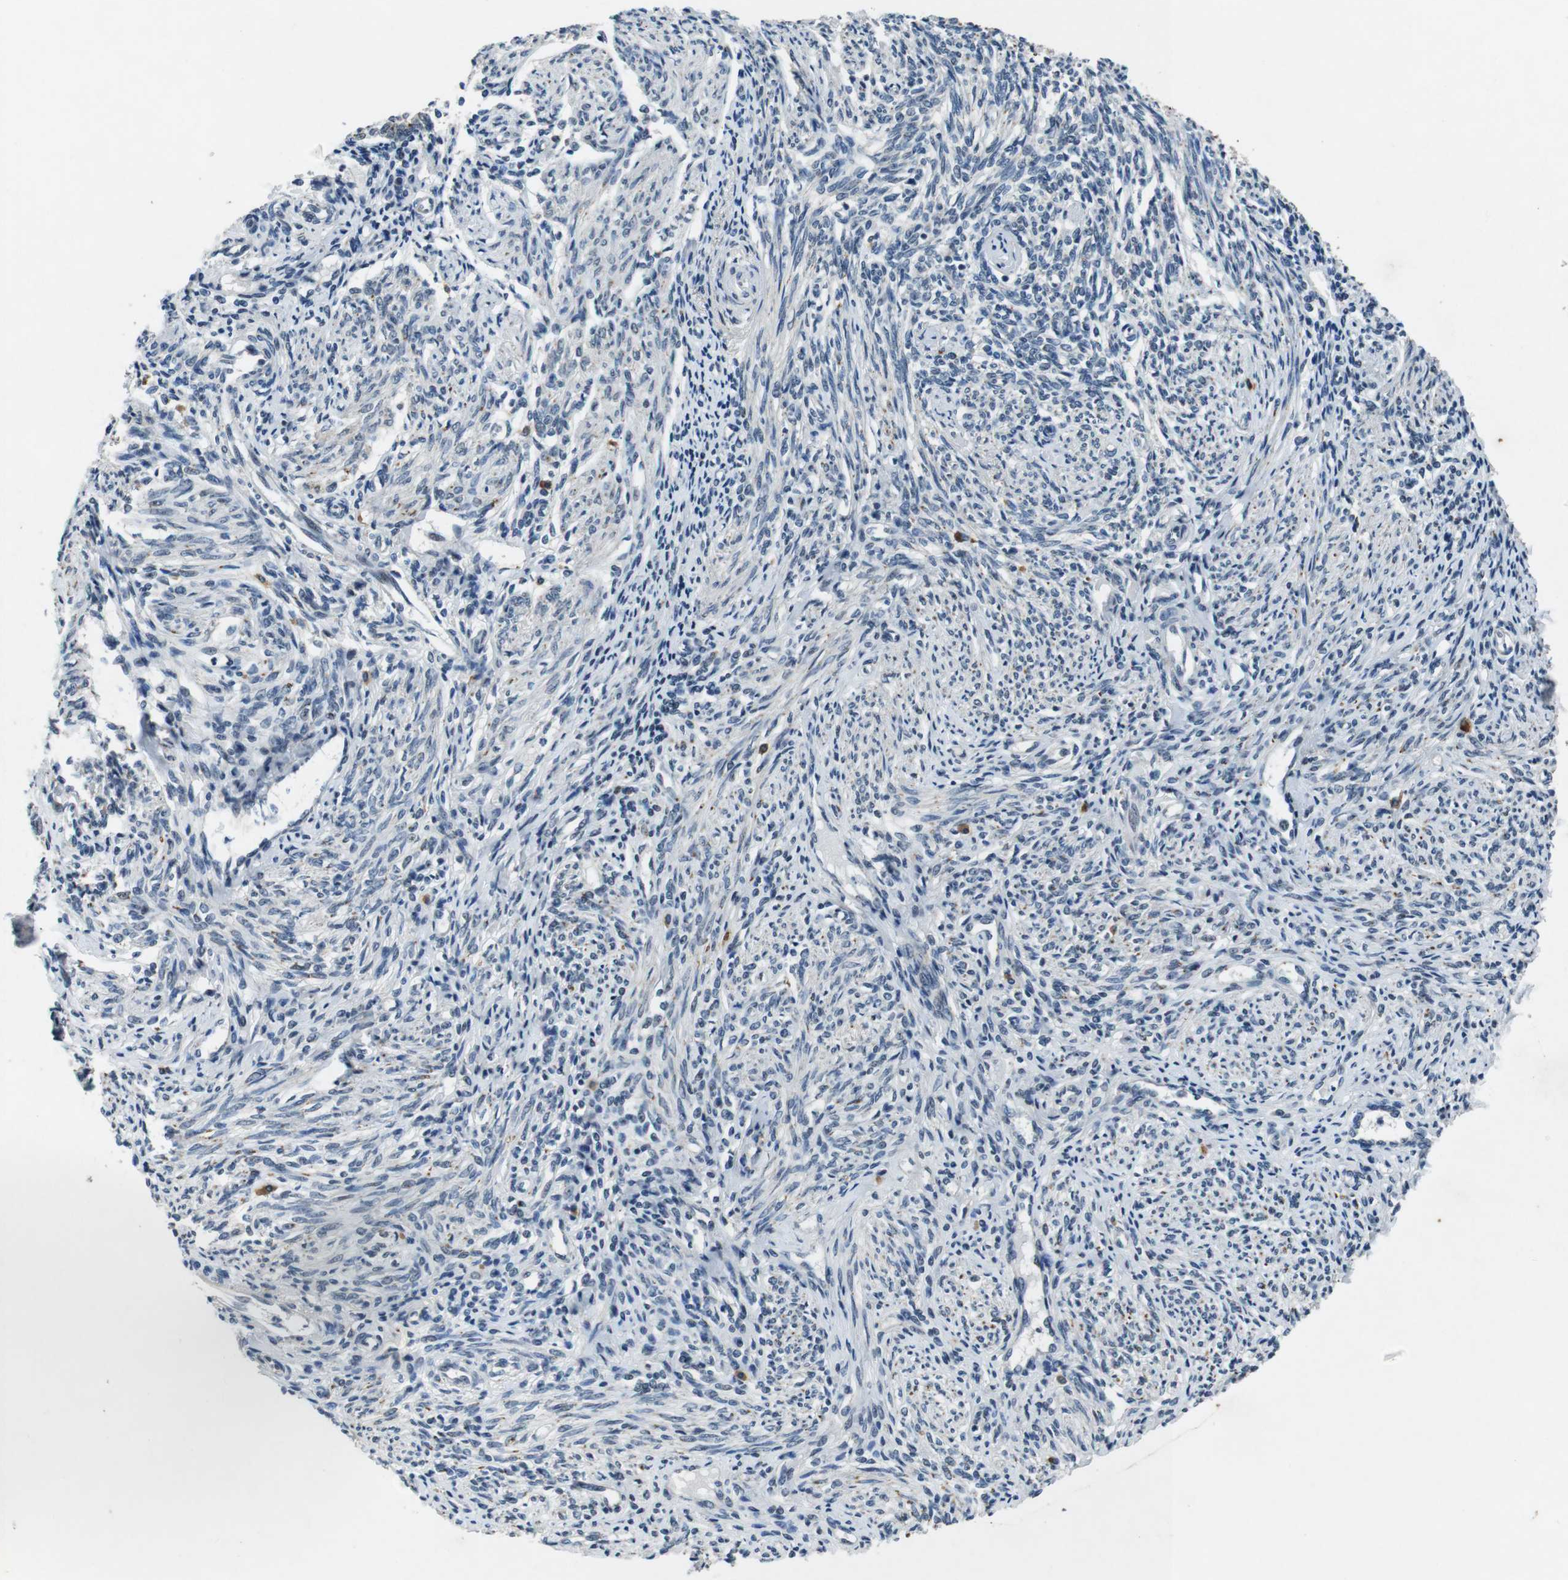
{"staining": {"intensity": "weak", "quantity": "25%-75%", "location": "nuclear"}, "tissue": "endometrium", "cell_type": "Cells in endometrial stroma", "image_type": "normal", "snomed": [{"axis": "morphology", "description": "Normal tissue, NOS"}, {"axis": "topography", "description": "Endometrium"}], "caption": "A brown stain labels weak nuclear staining of a protein in cells in endometrial stroma of normal endometrium. The protein of interest is shown in brown color, while the nuclei are stained blue.", "gene": "USP7", "patient": {"sex": "female", "age": 71}}